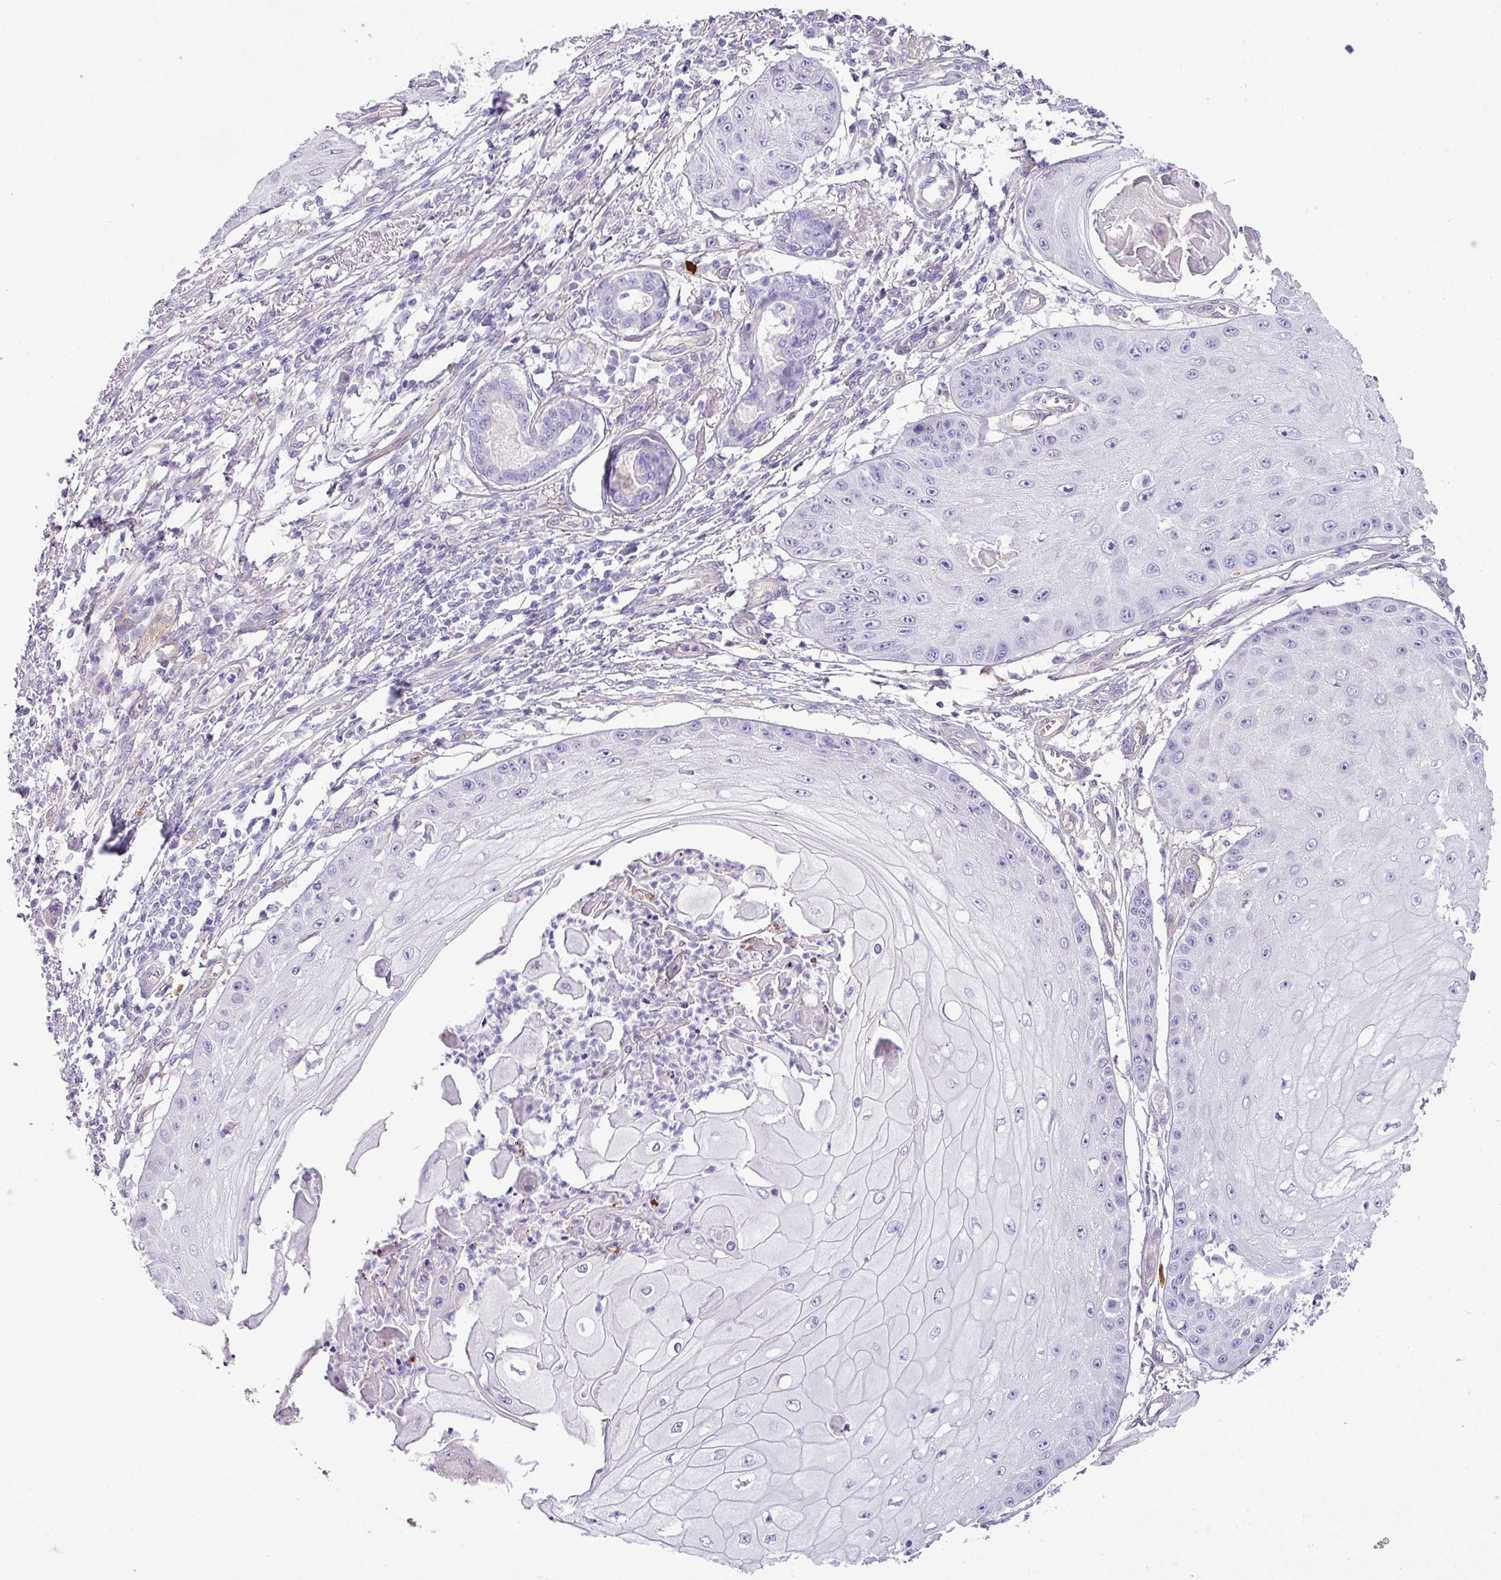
{"staining": {"intensity": "negative", "quantity": "none", "location": "none"}, "tissue": "skin cancer", "cell_type": "Tumor cells", "image_type": "cancer", "snomed": [{"axis": "morphology", "description": "Squamous cell carcinoma, NOS"}, {"axis": "topography", "description": "Skin"}], "caption": "IHC of human squamous cell carcinoma (skin) shows no positivity in tumor cells. (Brightfield microscopy of DAB immunohistochemistry at high magnification).", "gene": "KIRREL3", "patient": {"sex": "male", "age": 70}}